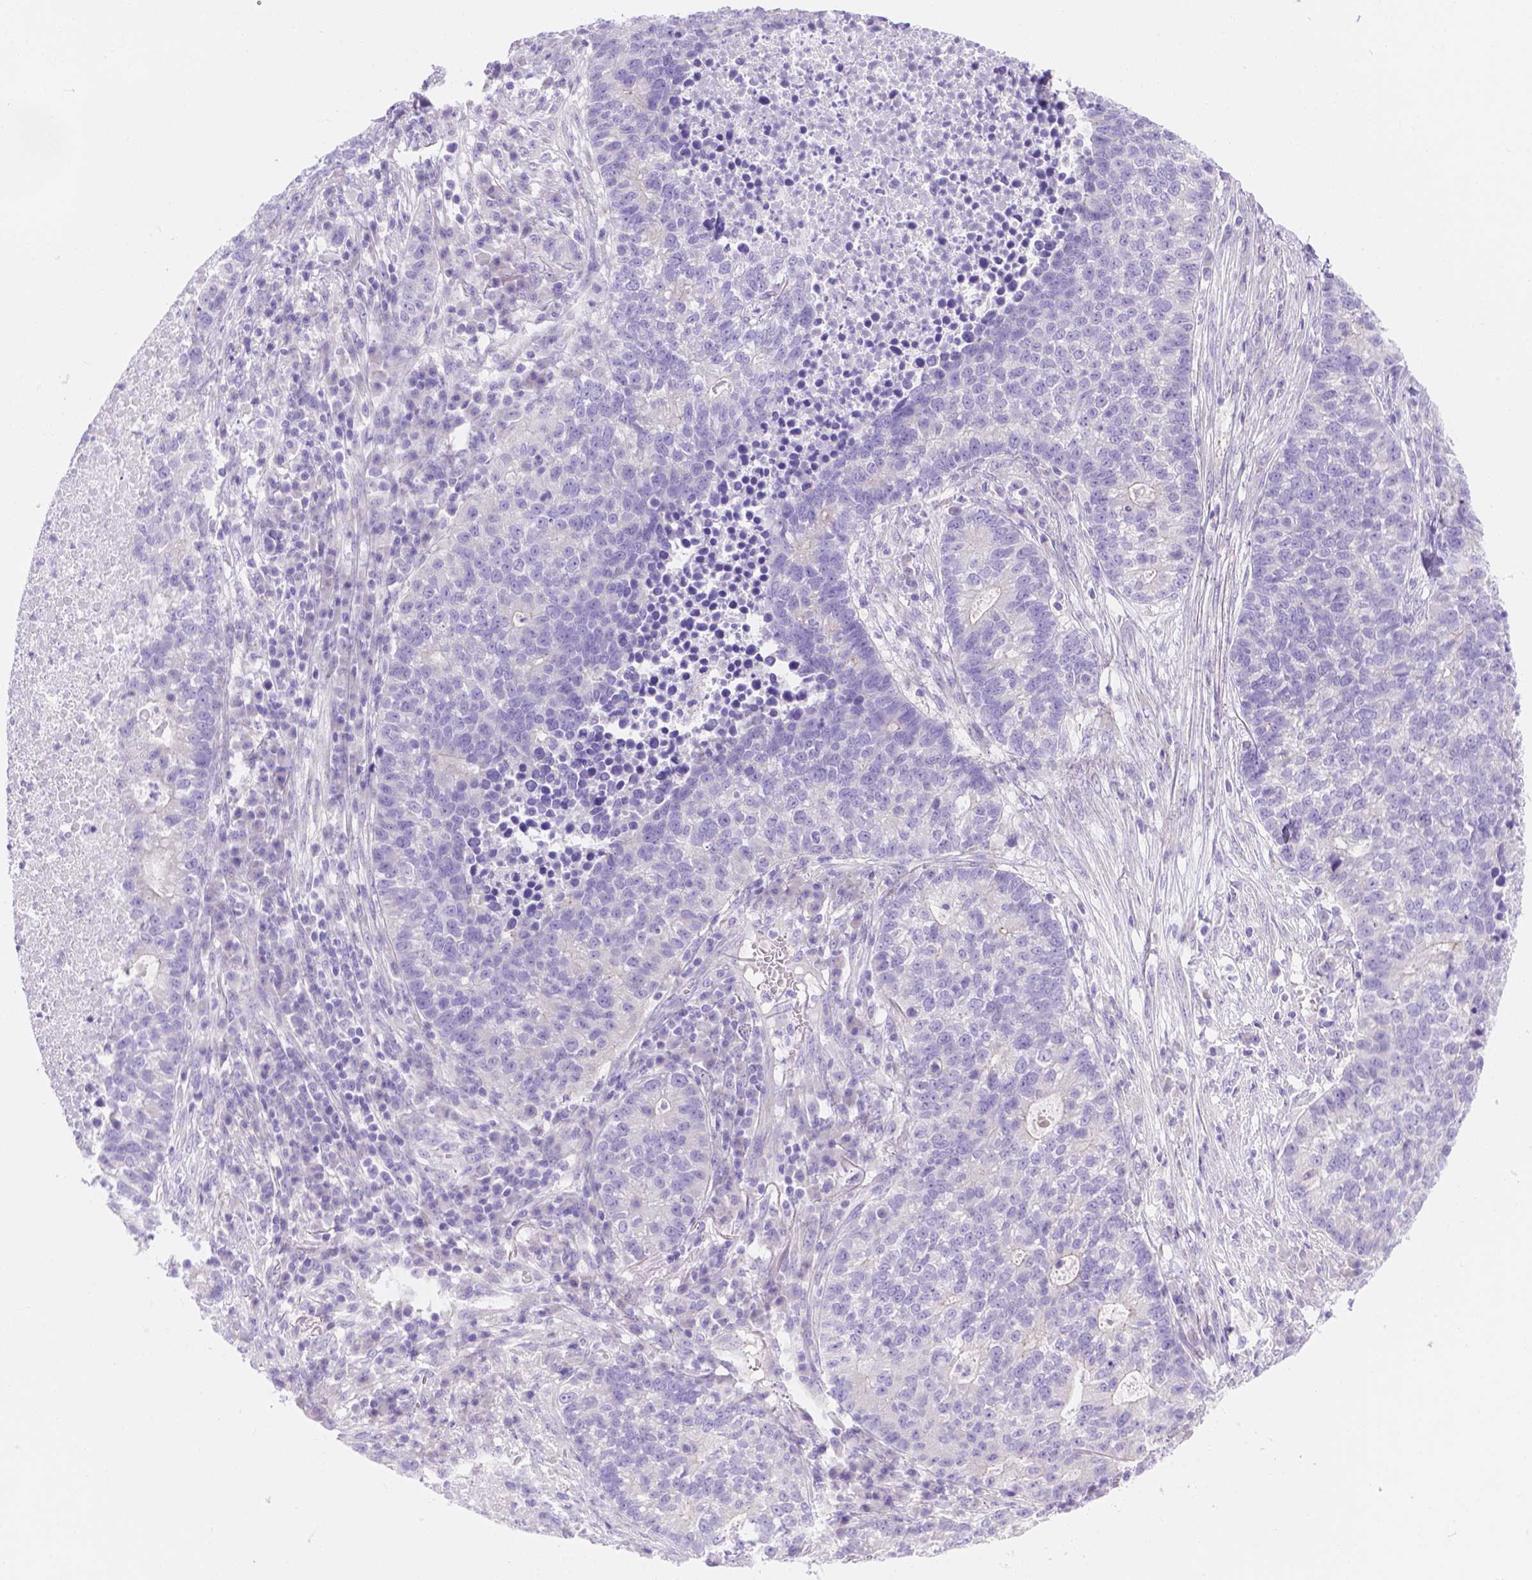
{"staining": {"intensity": "negative", "quantity": "none", "location": "none"}, "tissue": "lung cancer", "cell_type": "Tumor cells", "image_type": "cancer", "snomed": [{"axis": "morphology", "description": "Adenocarcinoma, NOS"}, {"axis": "topography", "description": "Lung"}], "caption": "A high-resolution histopathology image shows IHC staining of adenocarcinoma (lung), which reveals no significant staining in tumor cells. Brightfield microscopy of immunohistochemistry (IHC) stained with DAB (brown) and hematoxylin (blue), captured at high magnification.", "gene": "MLN", "patient": {"sex": "male", "age": 57}}